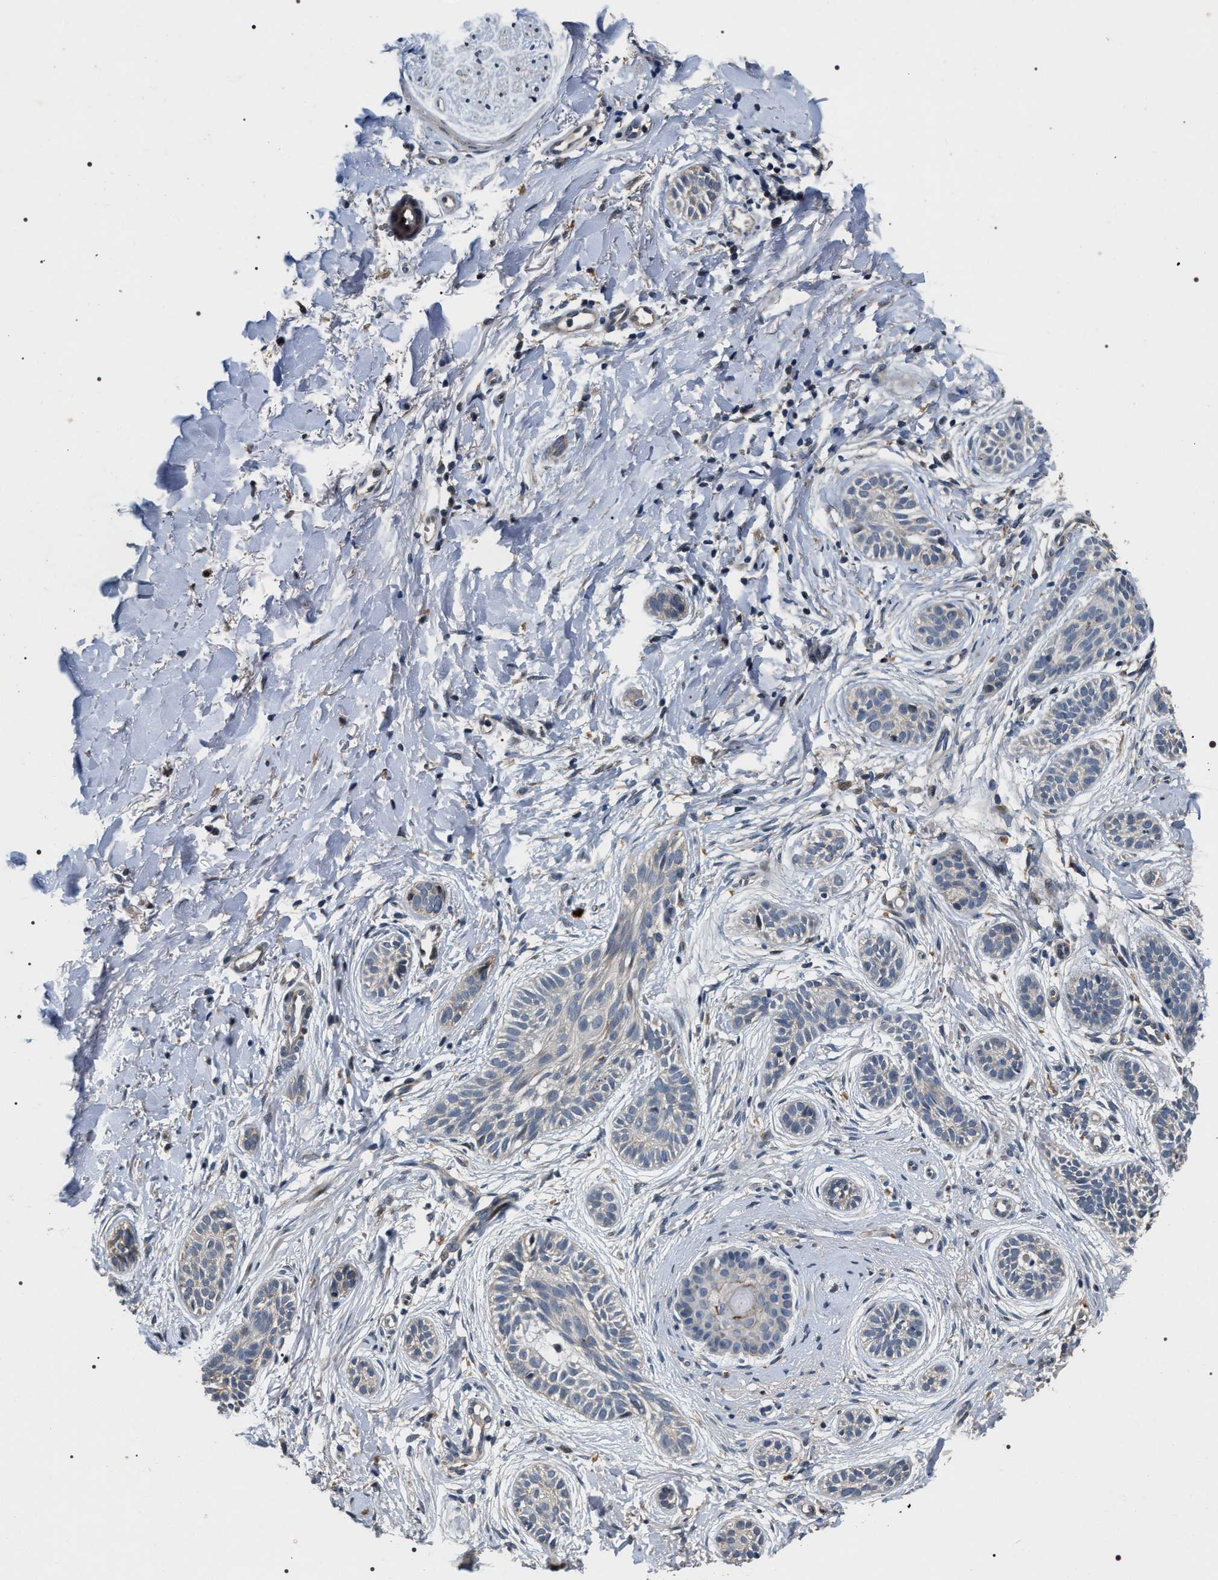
{"staining": {"intensity": "negative", "quantity": "none", "location": "none"}, "tissue": "skin cancer", "cell_type": "Tumor cells", "image_type": "cancer", "snomed": [{"axis": "morphology", "description": "Normal tissue, NOS"}, {"axis": "morphology", "description": "Basal cell carcinoma"}, {"axis": "topography", "description": "Skin"}], "caption": "High power microscopy micrograph of an immunohistochemistry (IHC) photomicrograph of basal cell carcinoma (skin), revealing no significant staining in tumor cells. Nuclei are stained in blue.", "gene": "IFT81", "patient": {"sex": "male", "age": 63}}